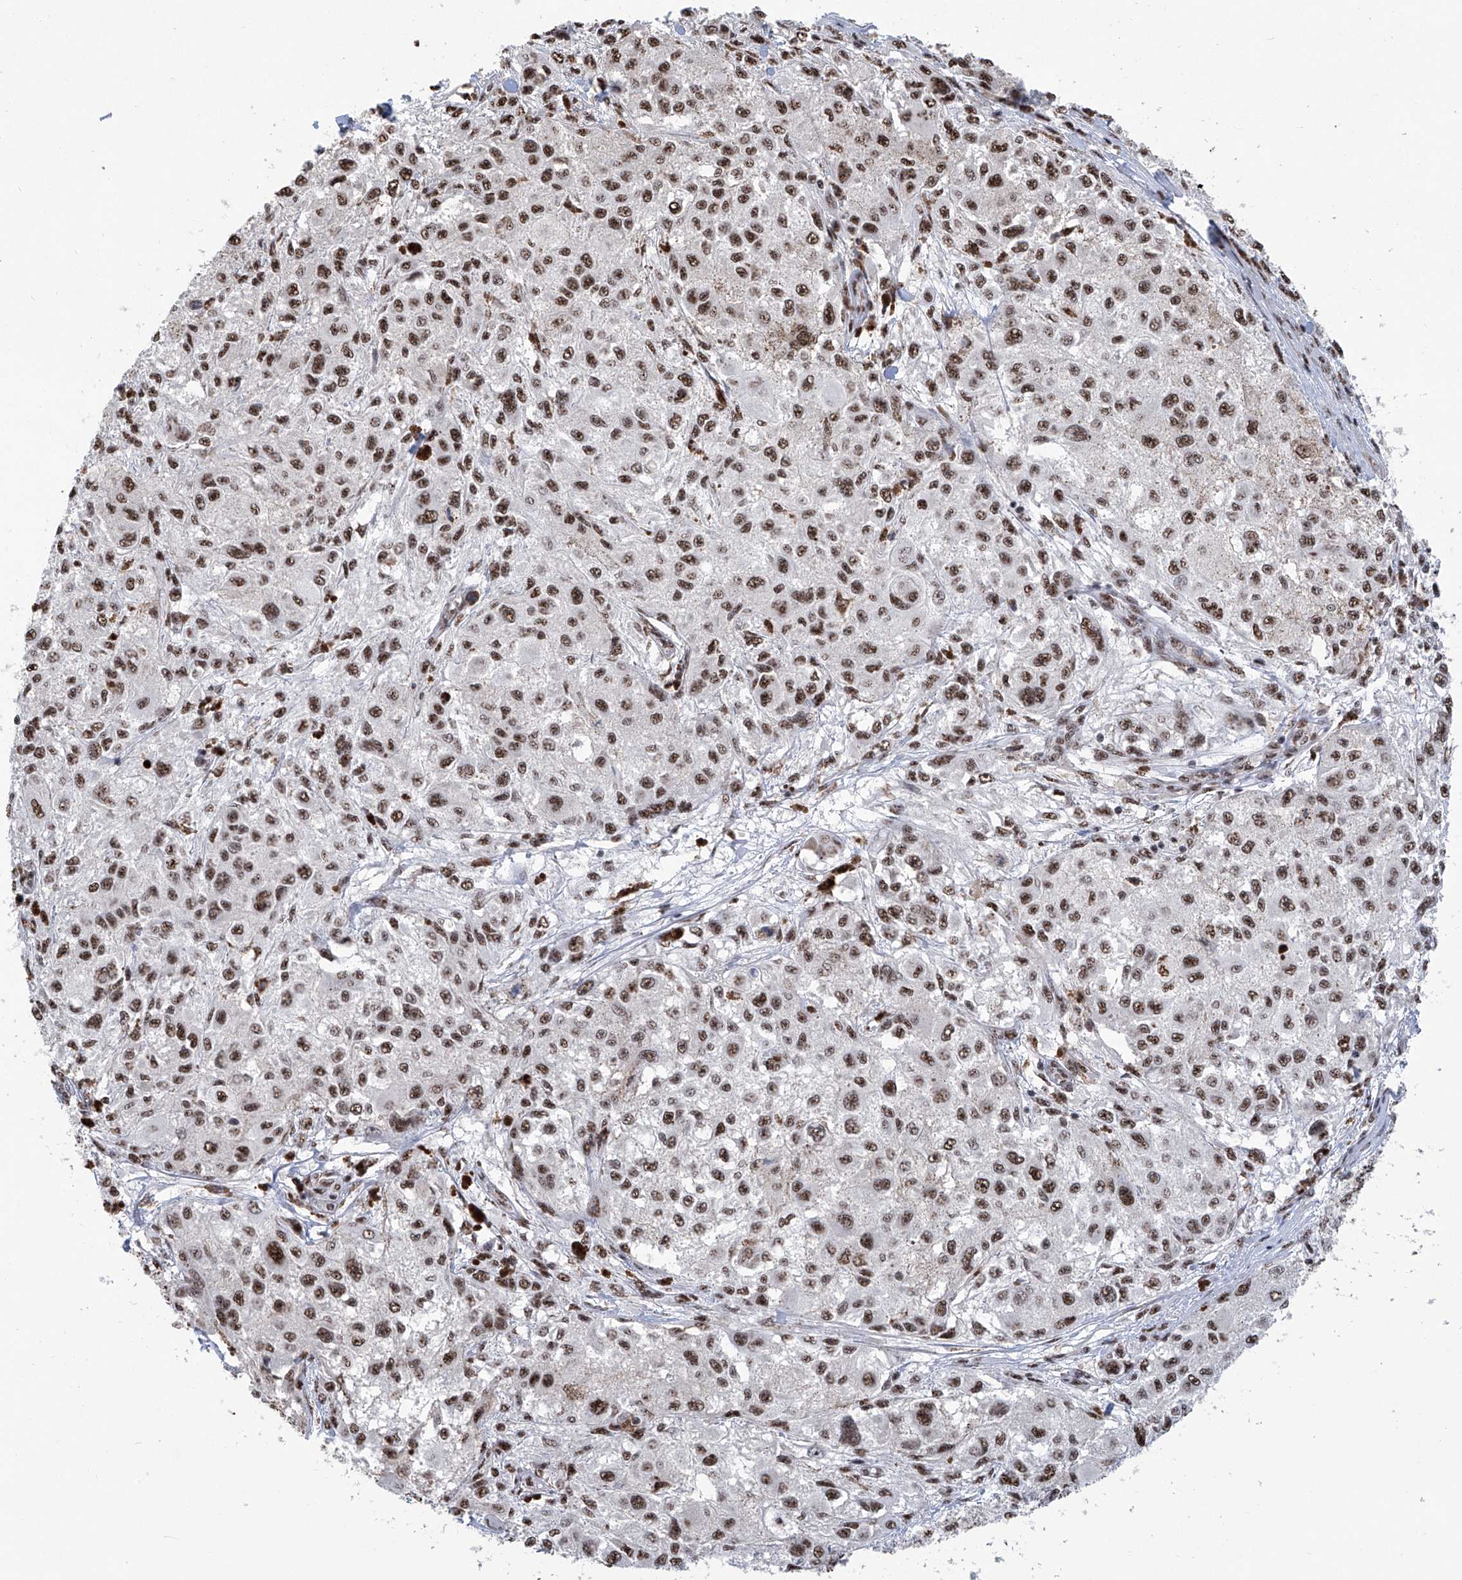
{"staining": {"intensity": "strong", "quantity": ">75%", "location": "nuclear"}, "tissue": "melanoma", "cell_type": "Tumor cells", "image_type": "cancer", "snomed": [{"axis": "morphology", "description": "Necrosis, NOS"}, {"axis": "morphology", "description": "Malignant melanoma, NOS"}, {"axis": "topography", "description": "Skin"}], "caption": "Immunohistochemistry photomicrograph of neoplastic tissue: human malignant melanoma stained using immunohistochemistry (IHC) displays high levels of strong protein expression localized specifically in the nuclear of tumor cells, appearing as a nuclear brown color.", "gene": "FBXL4", "patient": {"sex": "female", "age": 87}}